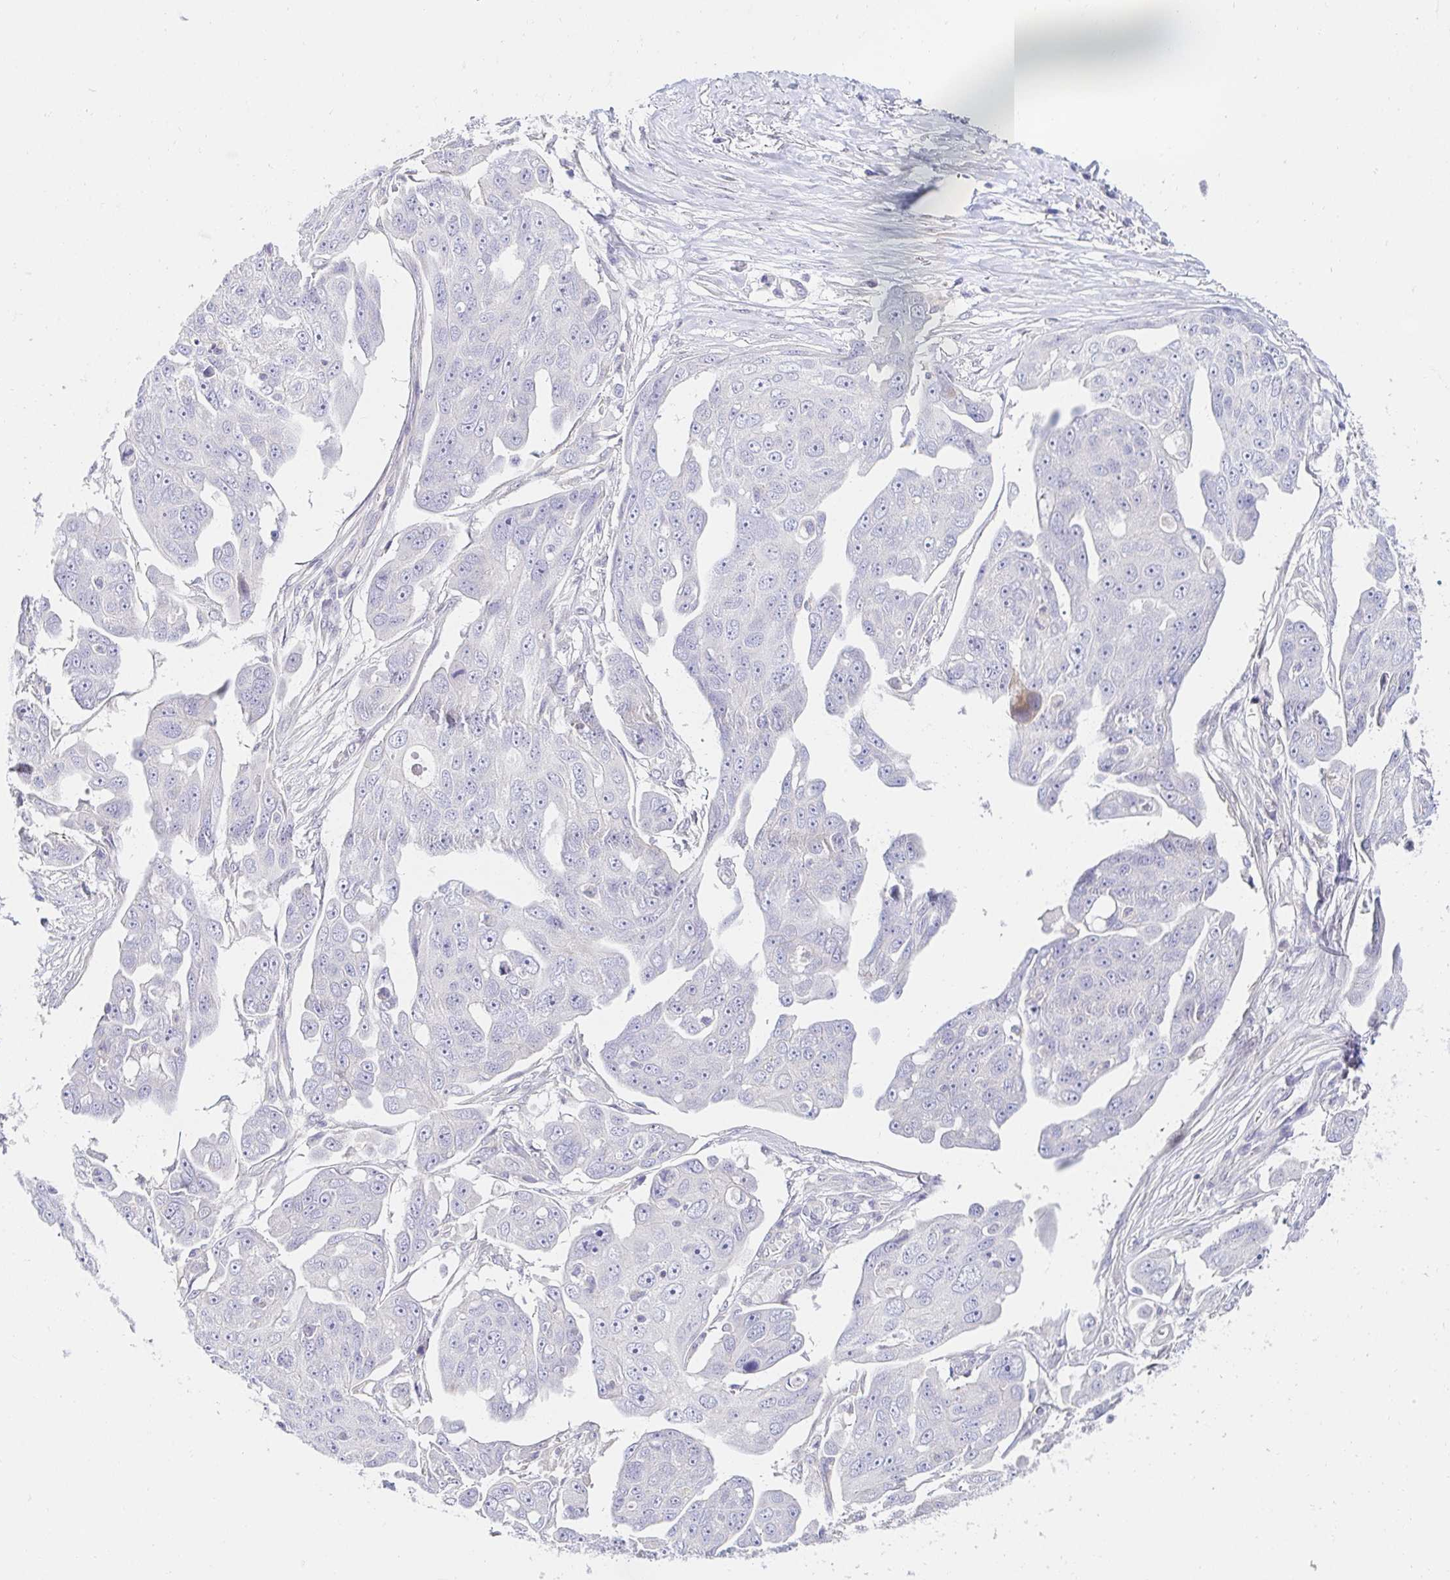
{"staining": {"intensity": "negative", "quantity": "none", "location": "none"}, "tissue": "ovarian cancer", "cell_type": "Tumor cells", "image_type": "cancer", "snomed": [{"axis": "morphology", "description": "Carcinoma, endometroid"}, {"axis": "topography", "description": "Ovary"}], "caption": "This is an immunohistochemistry photomicrograph of human ovarian endometroid carcinoma. There is no staining in tumor cells.", "gene": "AKAP14", "patient": {"sex": "female", "age": 70}}